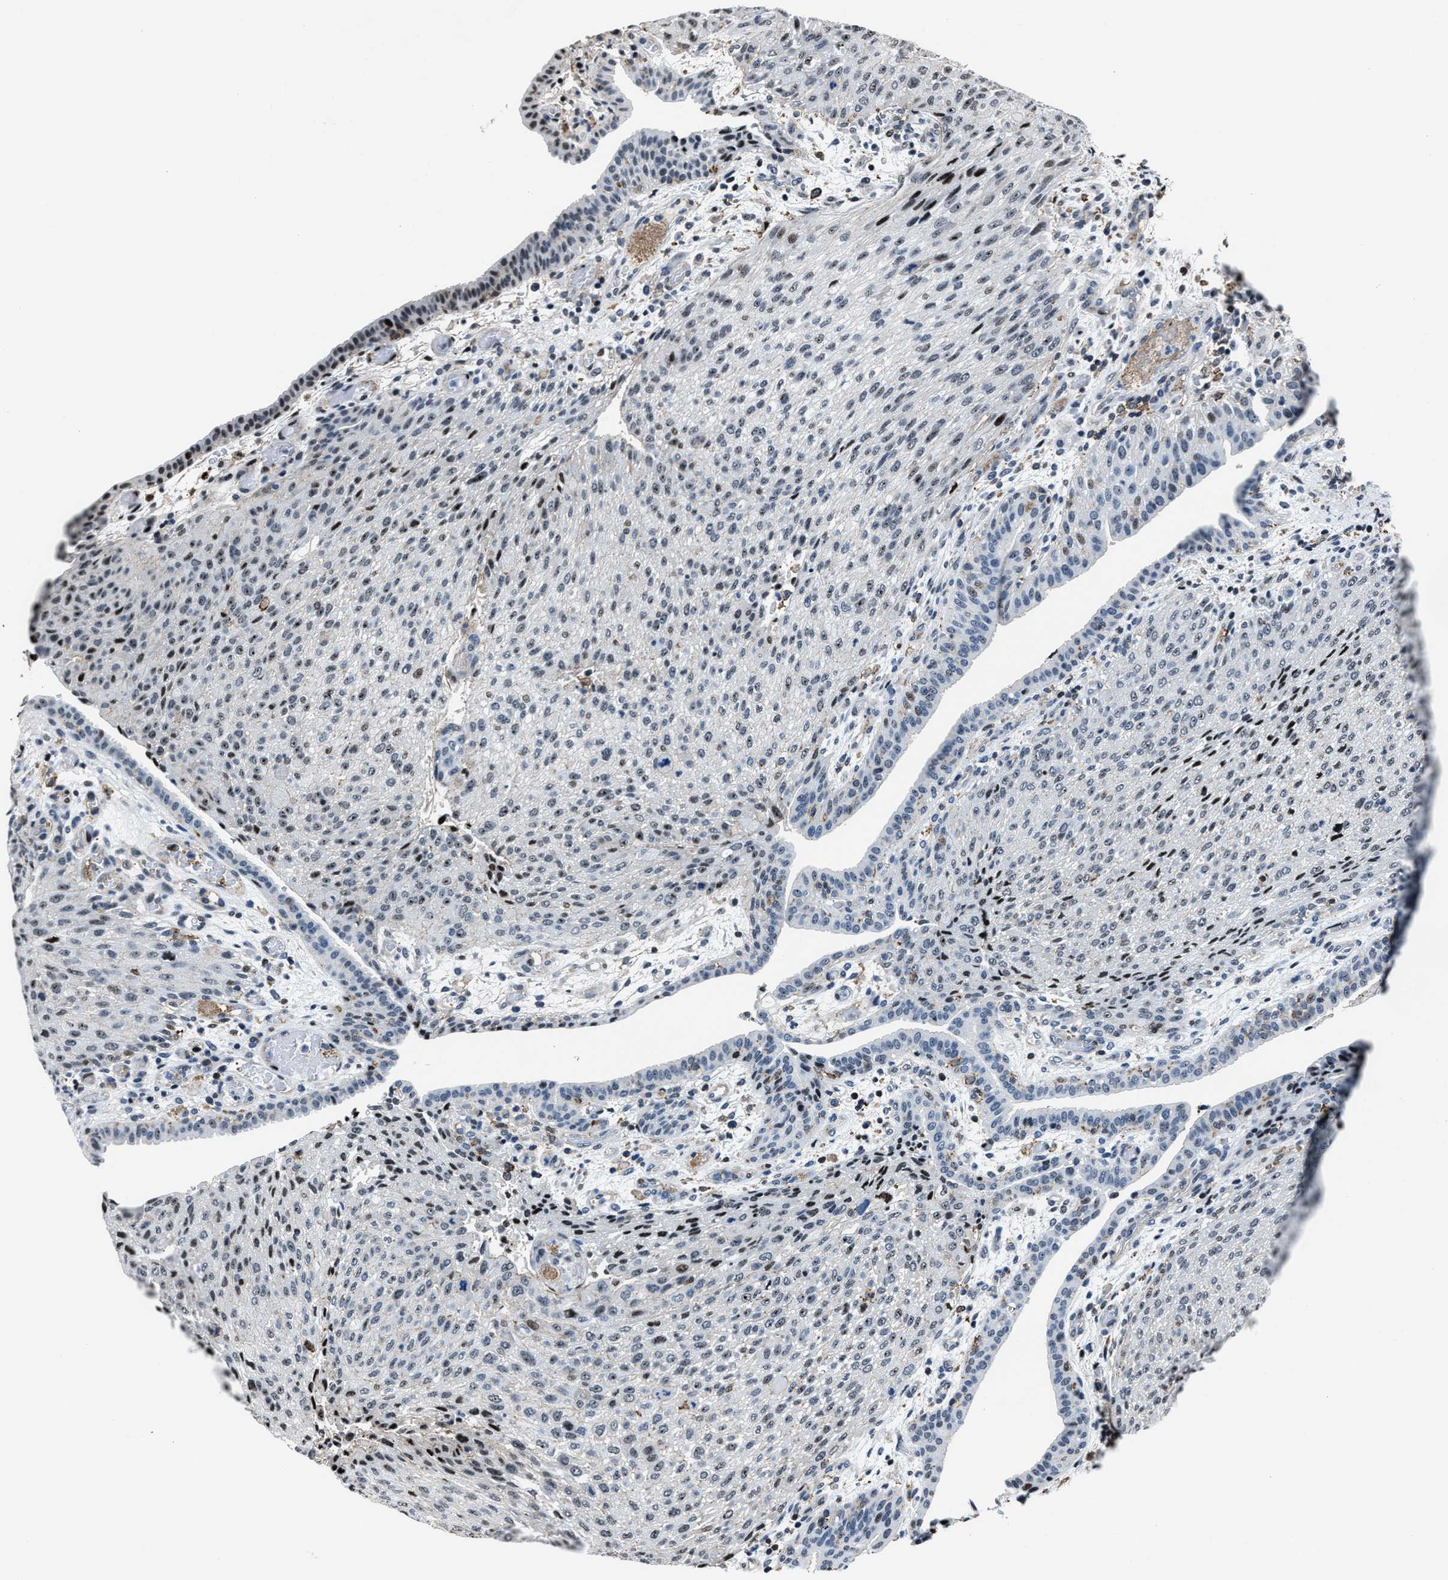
{"staining": {"intensity": "weak", "quantity": "<25%", "location": "nuclear"}, "tissue": "urothelial cancer", "cell_type": "Tumor cells", "image_type": "cancer", "snomed": [{"axis": "morphology", "description": "Urothelial carcinoma, Low grade"}, {"axis": "morphology", "description": "Urothelial carcinoma, High grade"}, {"axis": "topography", "description": "Urinary bladder"}], "caption": "The photomicrograph shows no staining of tumor cells in urothelial cancer.", "gene": "PPIE", "patient": {"sex": "male", "age": 35}}